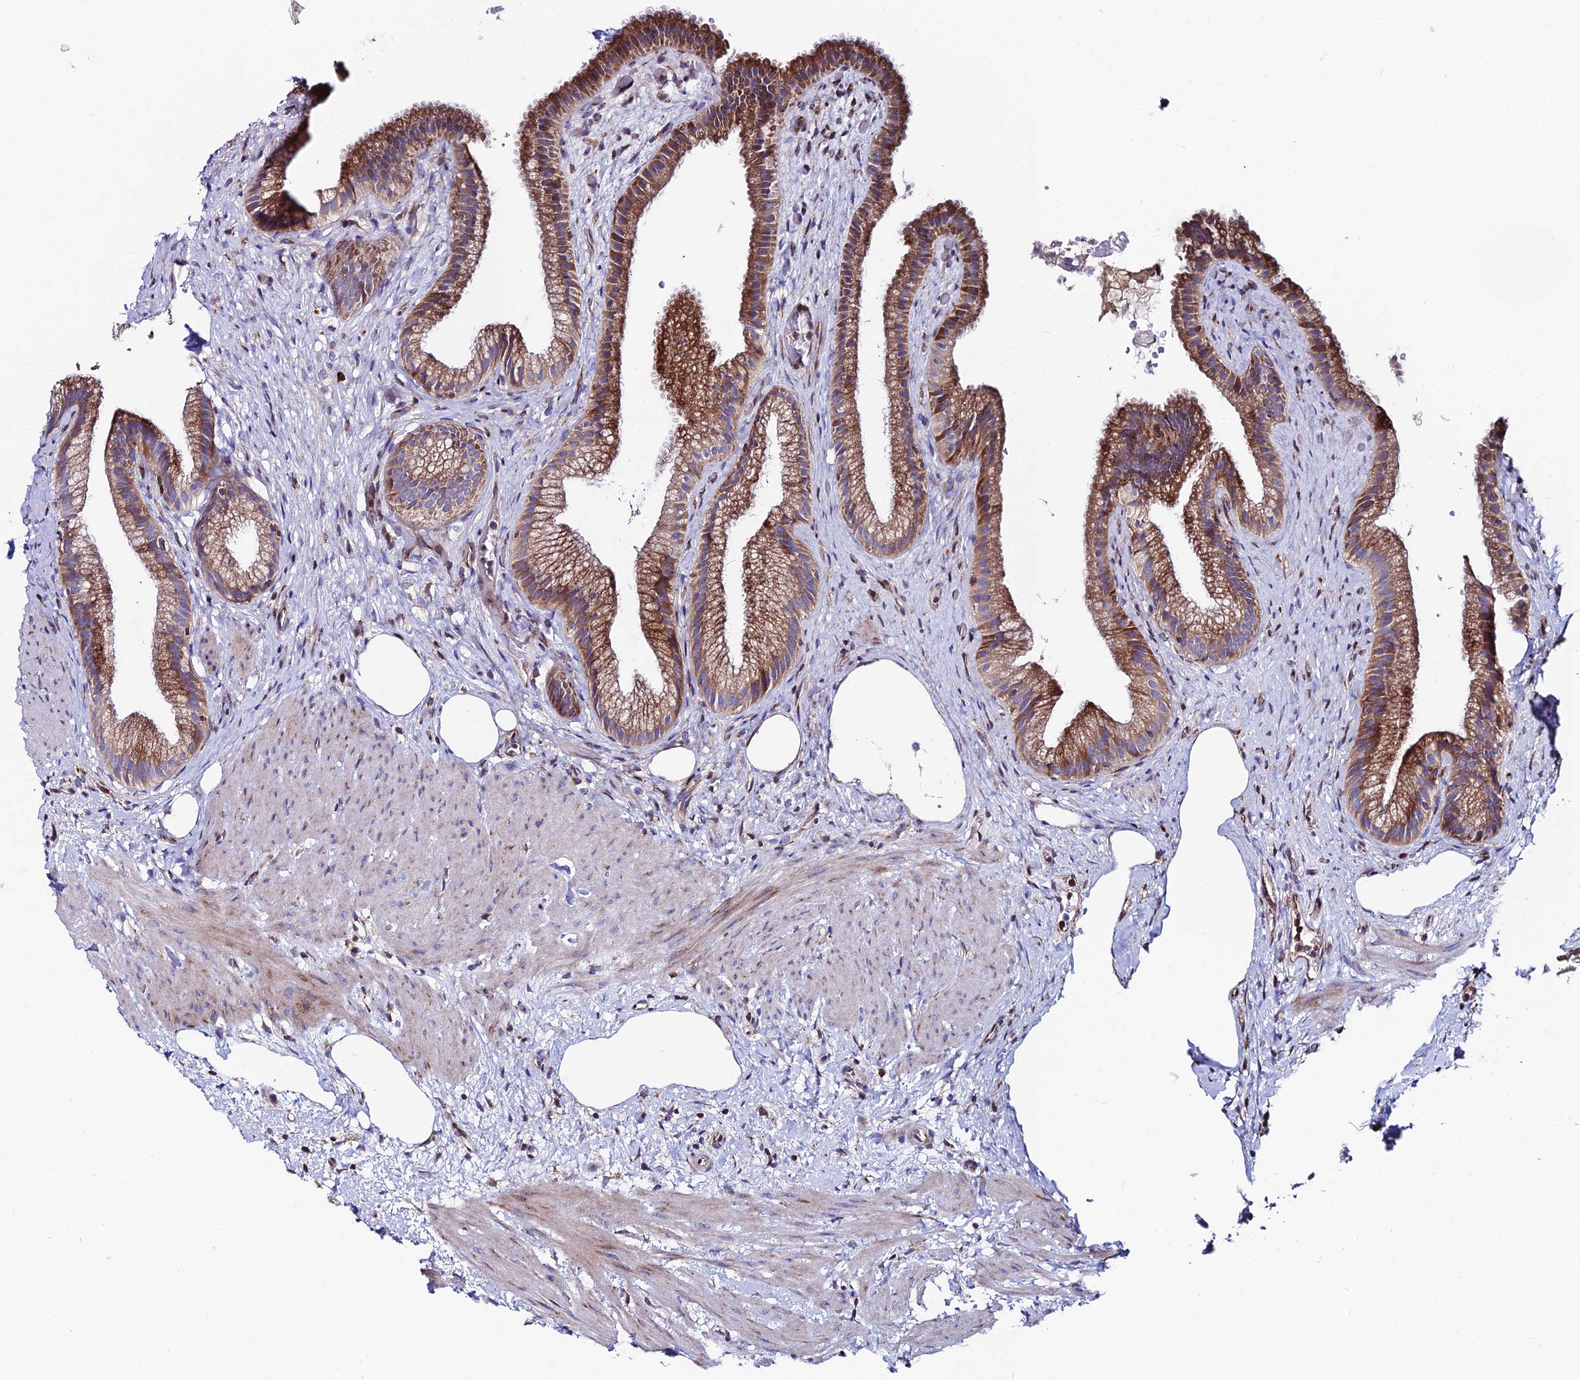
{"staining": {"intensity": "strong", "quantity": ">75%", "location": "cytoplasmic/membranous"}, "tissue": "gallbladder", "cell_type": "Glandular cells", "image_type": "normal", "snomed": [{"axis": "morphology", "description": "Normal tissue, NOS"}, {"axis": "morphology", "description": "Inflammation, NOS"}, {"axis": "topography", "description": "Gallbladder"}], "caption": "Protein analysis of benign gallbladder exhibits strong cytoplasmic/membranous expression in approximately >75% of glandular cells.", "gene": "EIF3K", "patient": {"sex": "male", "age": 51}}